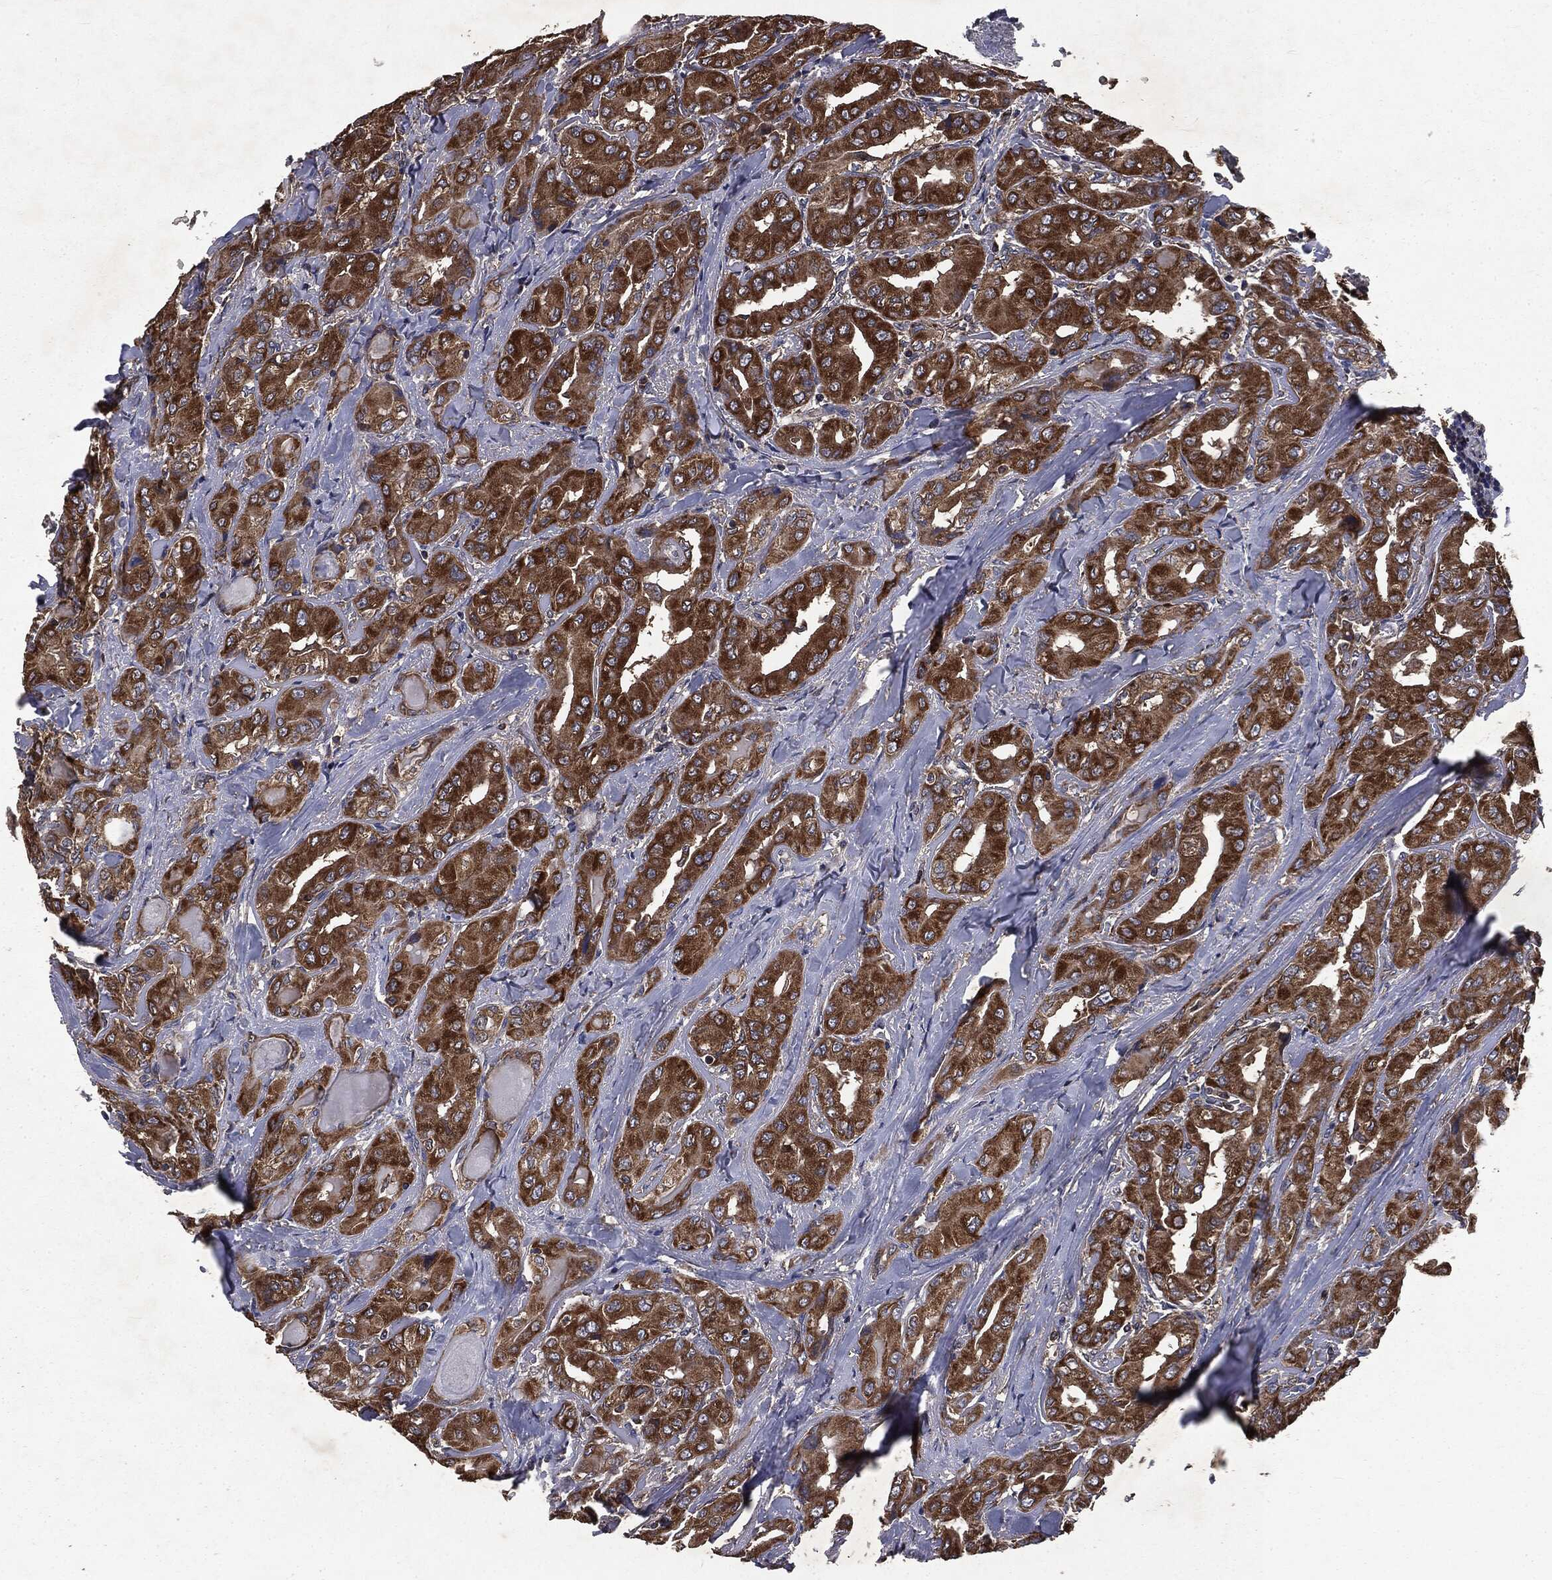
{"staining": {"intensity": "strong", "quantity": ">75%", "location": "cytoplasmic/membranous"}, "tissue": "thyroid cancer", "cell_type": "Tumor cells", "image_type": "cancer", "snomed": [{"axis": "morphology", "description": "Normal tissue, NOS"}, {"axis": "morphology", "description": "Papillary adenocarcinoma, NOS"}, {"axis": "topography", "description": "Thyroid gland"}], "caption": "A brown stain shows strong cytoplasmic/membranous staining of a protein in papillary adenocarcinoma (thyroid) tumor cells.", "gene": "MAPK6", "patient": {"sex": "female", "age": 66}}